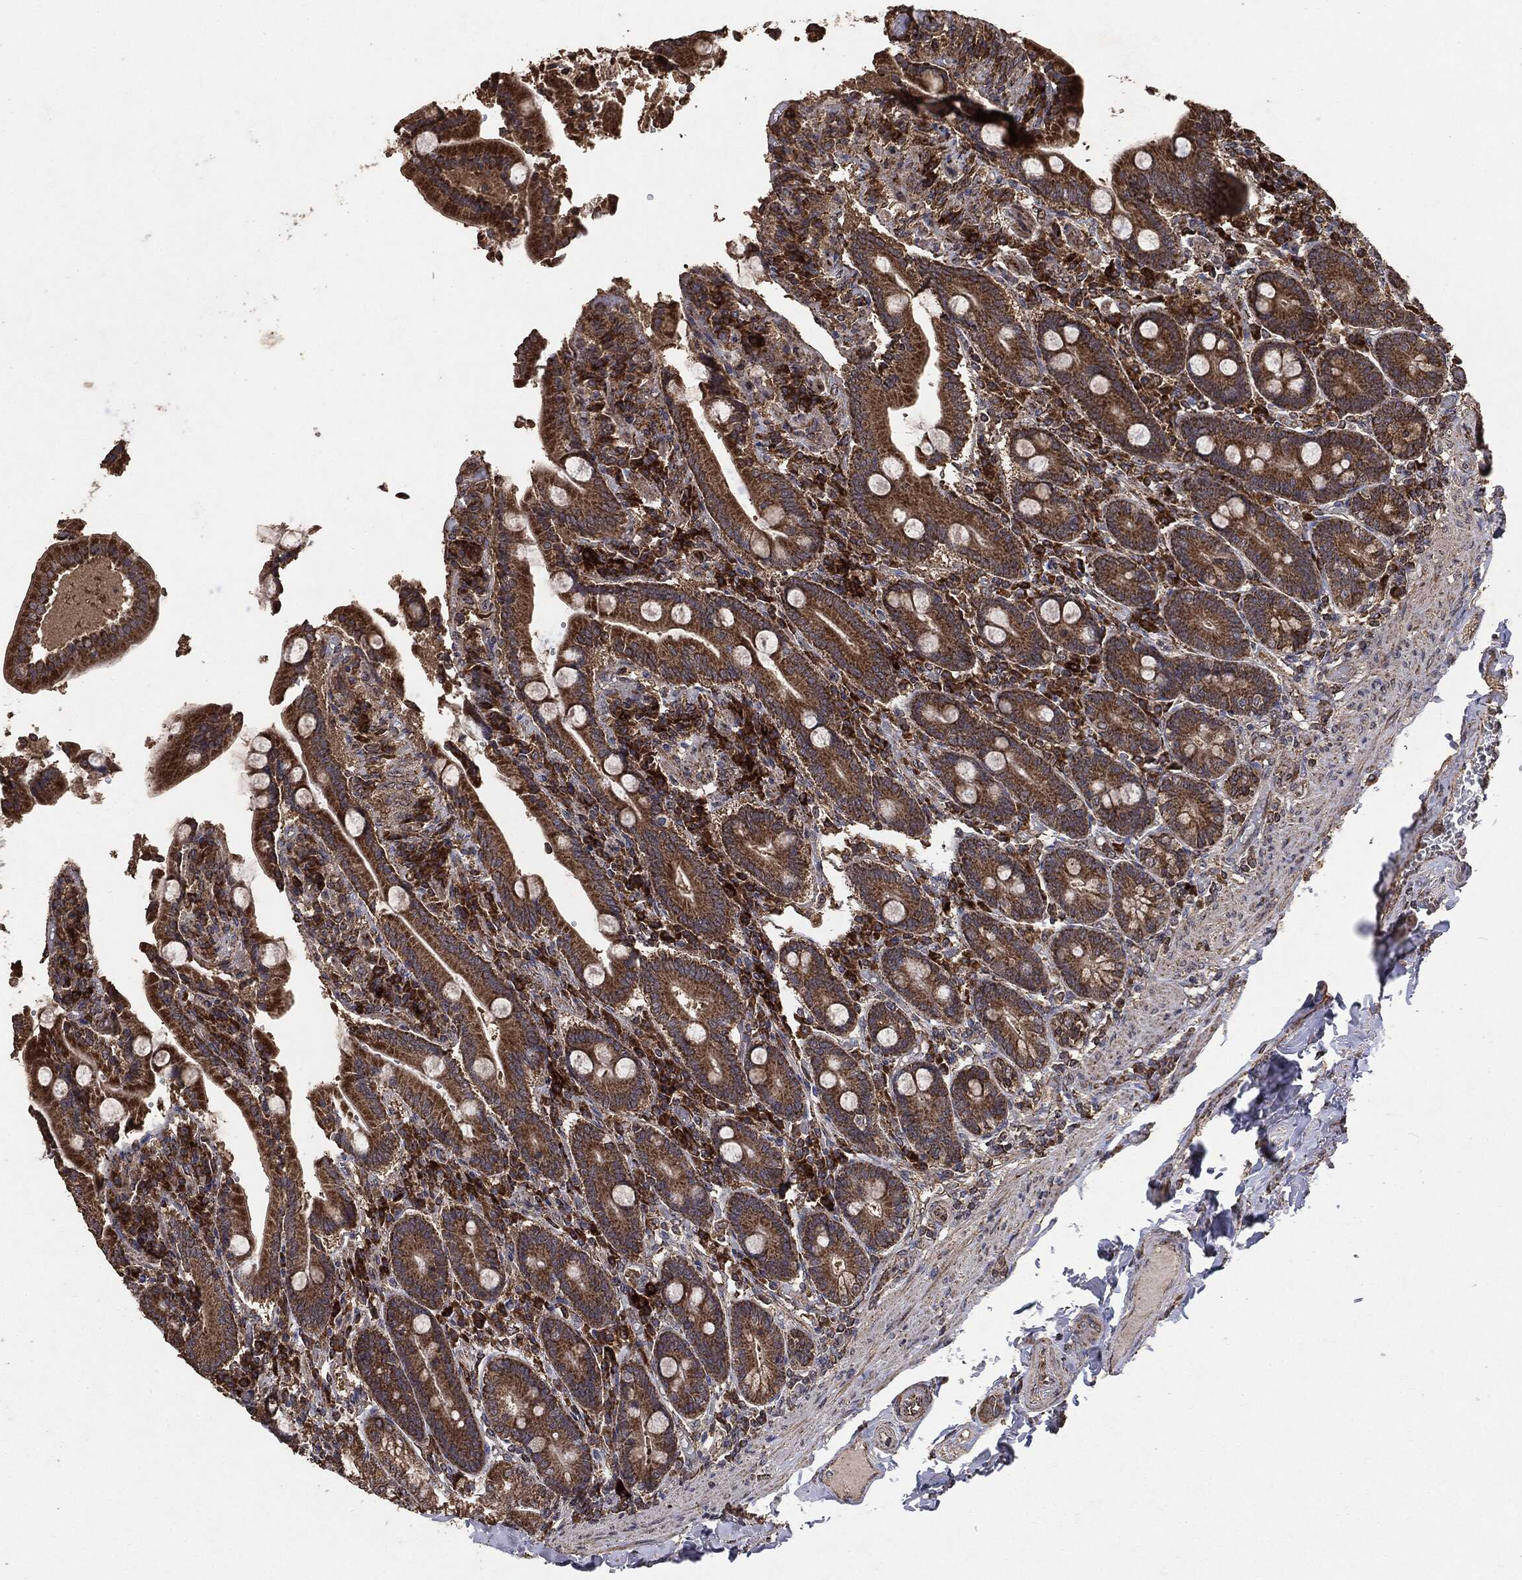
{"staining": {"intensity": "moderate", "quantity": ">75%", "location": "cytoplasmic/membranous"}, "tissue": "duodenum", "cell_type": "Glandular cells", "image_type": "normal", "snomed": [{"axis": "morphology", "description": "Normal tissue, NOS"}, {"axis": "topography", "description": "Duodenum"}], "caption": "Glandular cells display moderate cytoplasmic/membranous staining in about >75% of cells in normal duodenum.", "gene": "MTOR", "patient": {"sex": "female", "age": 62}}